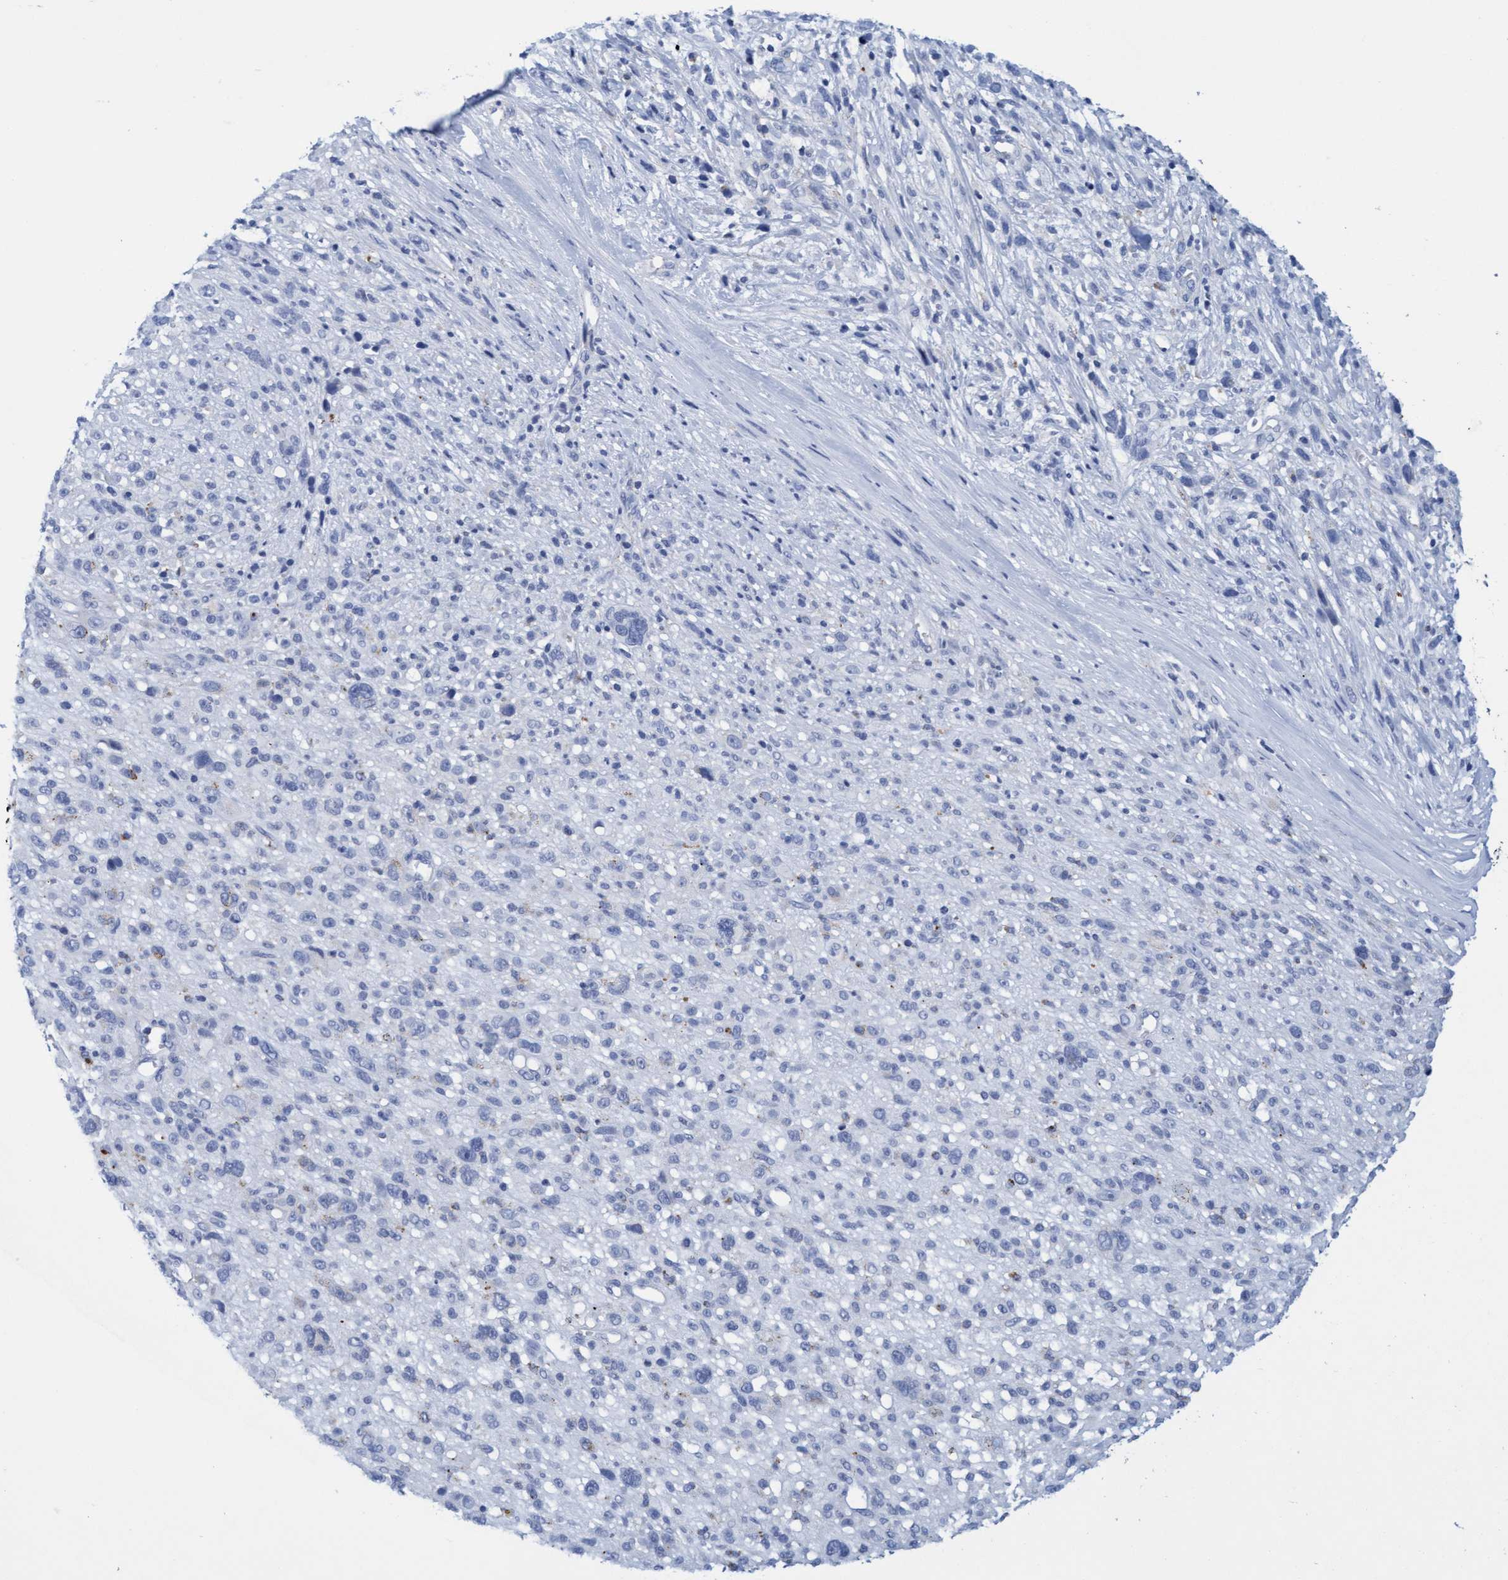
{"staining": {"intensity": "negative", "quantity": "none", "location": "none"}, "tissue": "melanoma", "cell_type": "Tumor cells", "image_type": "cancer", "snomed": [{"axis": "morphology", "description": "Malignant melanoma, NOS"}, {"axis": "topography", "description": "Skin"}], "caption": "Image shows no significant protein positivity in tumor cells of melanoma.", "gene": "SGSH", "patient": {"sex": "female", "age": 55}}